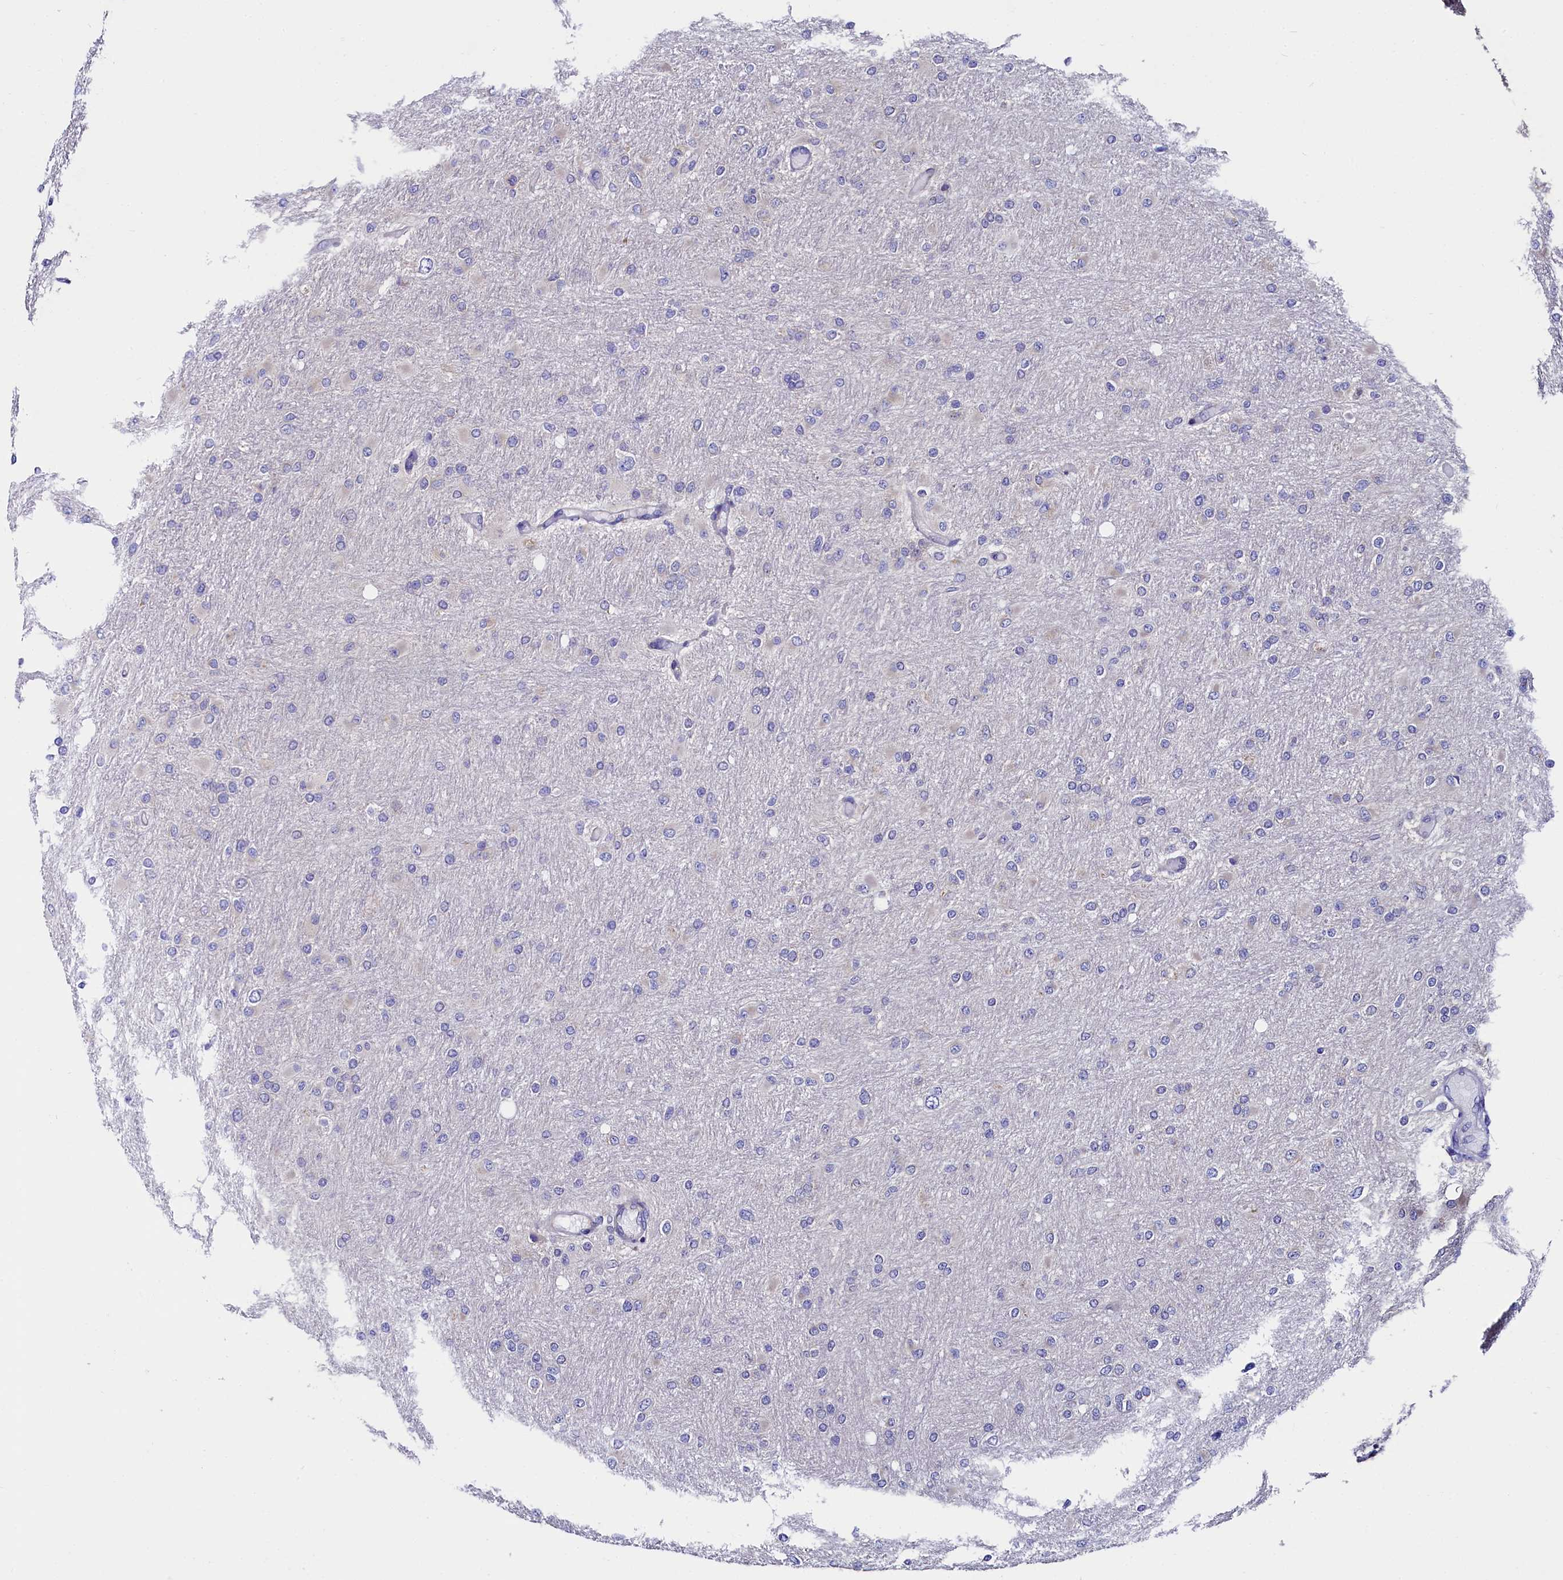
{"staining": {"intensity": "negative", "quantity": "none", "location": "none"}, "tissue": "glioma", "cell_type": "Tumor cells", "image_type": "cancer", "snomed": [{"axis": "morphology", "description": "Glioma, malignant, High grade"}, {"axis": "topography", "description": "Cerebral cortex"}], "caption": "Human glioma stained for a protein using immunohistochemistry (IHC) demonstrates no staining in tumor cells.", "gene": "QARS1", "patient": {"sex": "female", "age": 36}}